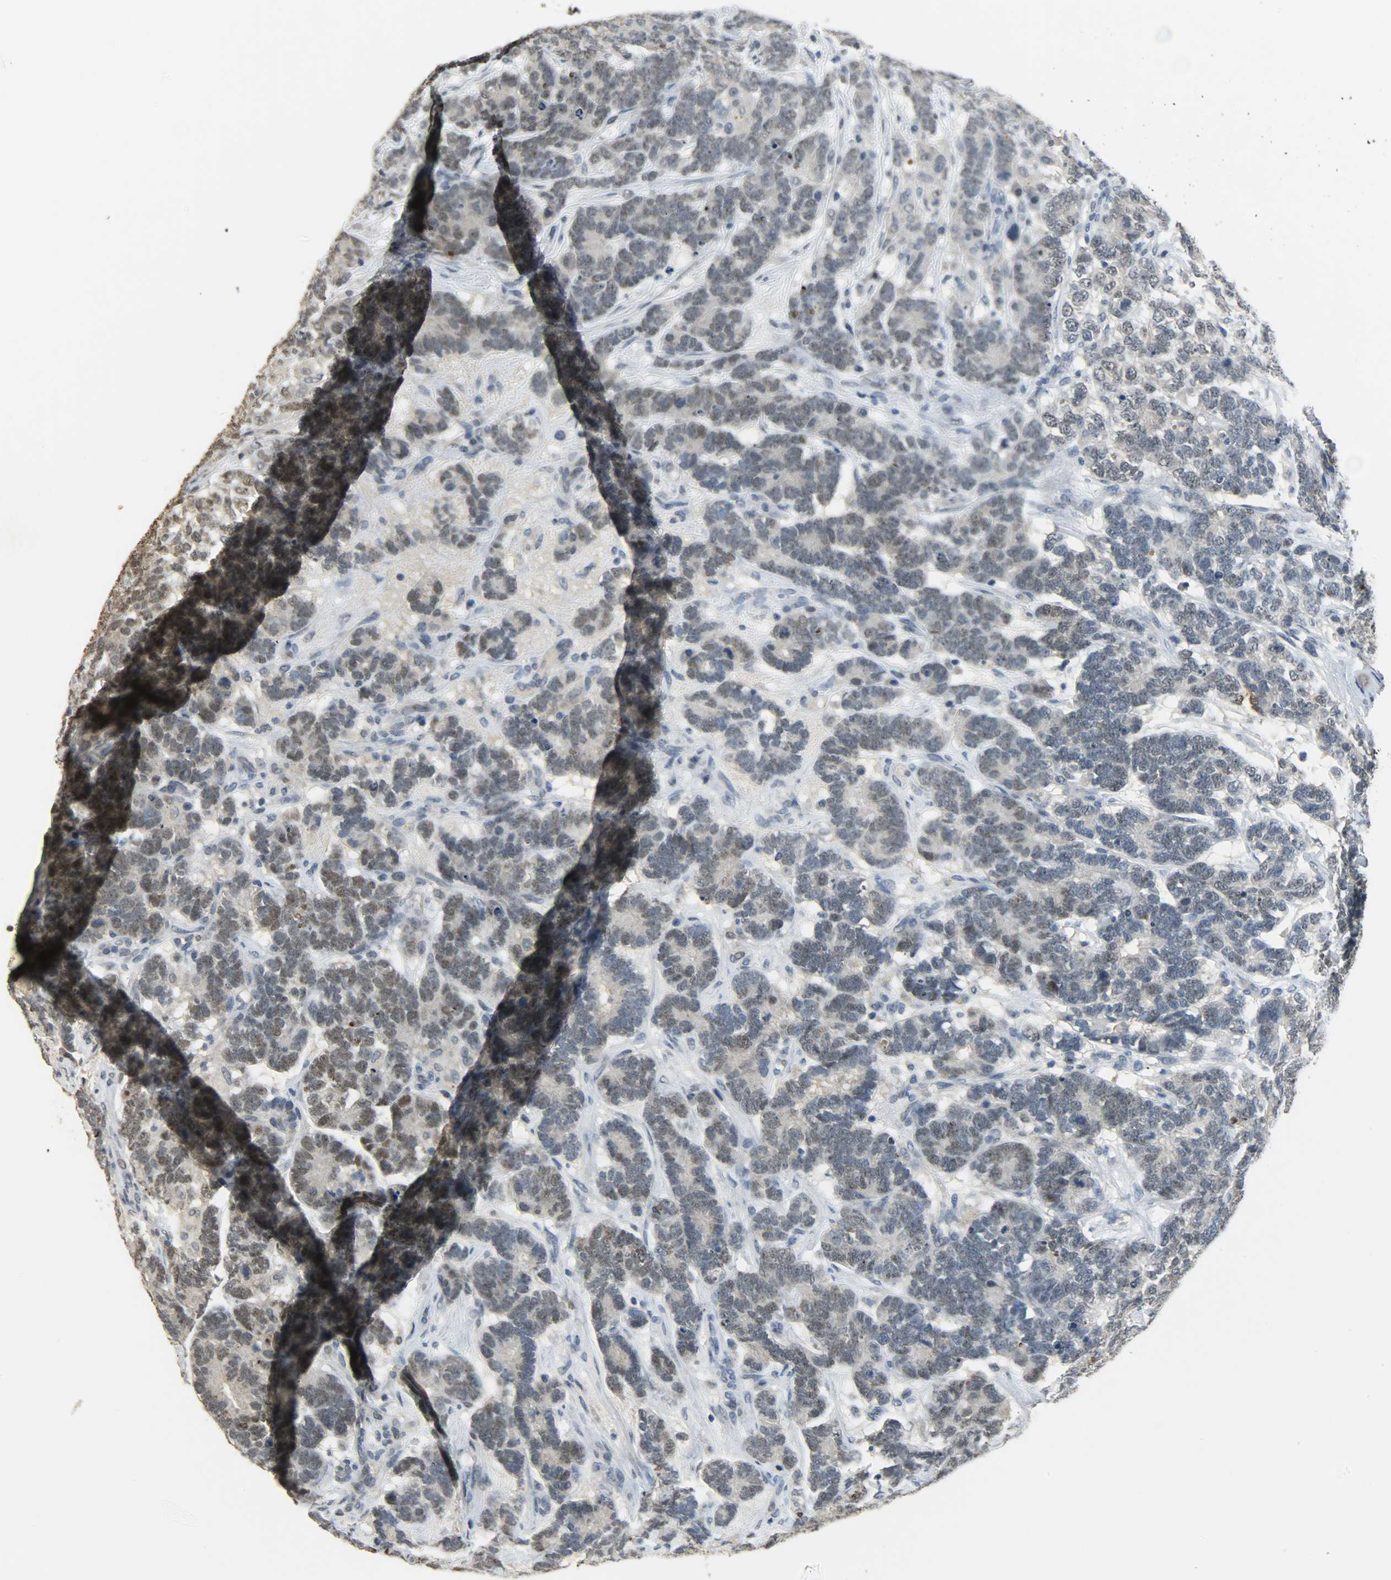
{"staining": {"intensity": "moderate", "quantity": ">75%", "location": "nuclear"}, "tissue": "testis cancer", "cell_type": "Tumor cells", "image_type": "cancer", "snomed": [{"axis": "morphology", "description": "Carcinoma, Embryonal, NOS"}, {"axis": "topography", "description": "Testis"}], "caption": "Tumor cells exhibit medium levels of moderate nuclear staining in about >75% of cells in embryonal carcinoma (testis). The protein is stained brown, and the nuclei are stained in blue (DAB IHC with brightfield microscopy, high magnification).", "gene": "DNAJB6", "patient": {"sex": "male", "age": 26}}